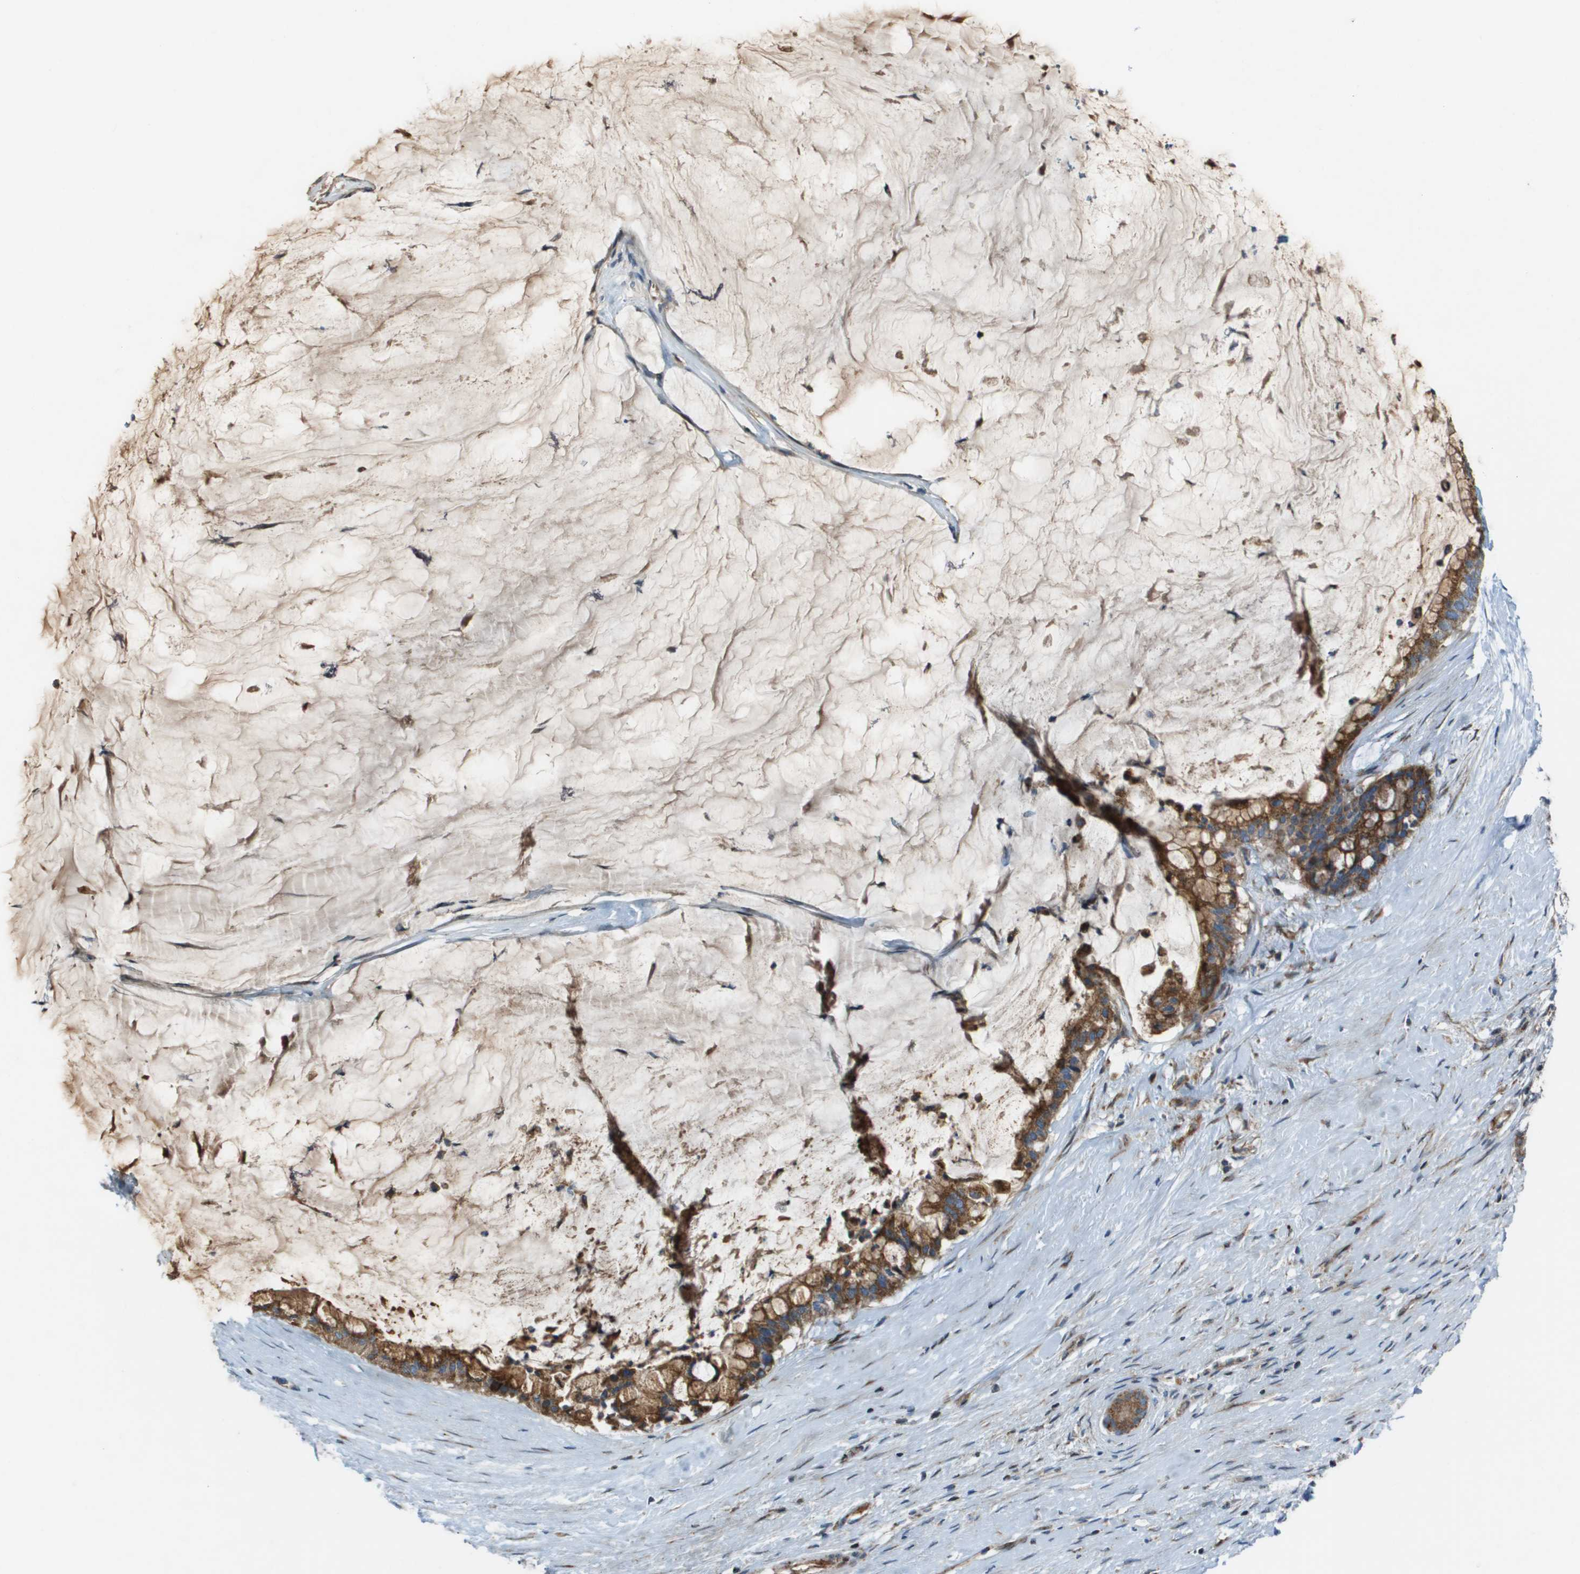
{"staining": {"intensity": "moderate", "quantity": ">75%", "location": "cytoplasmic/membranous"}, "tissue": "pancreatic cancer", "cell_type": "Tumor cells", "image_type": "cancer", "snomed": [{"axis": "morphology", "description": "Adenocarcinoma, NOS"}, {"axis": "topography", "description": "Pancreas"}], "caption": "This image displays IHC staining of pancreatic cancer, with medium moderate cytoplasmic/membranous positivity in about >75% of tumor cells.", "gene": "MGAT3", "patient": {"sex": "male", "age": 41}}